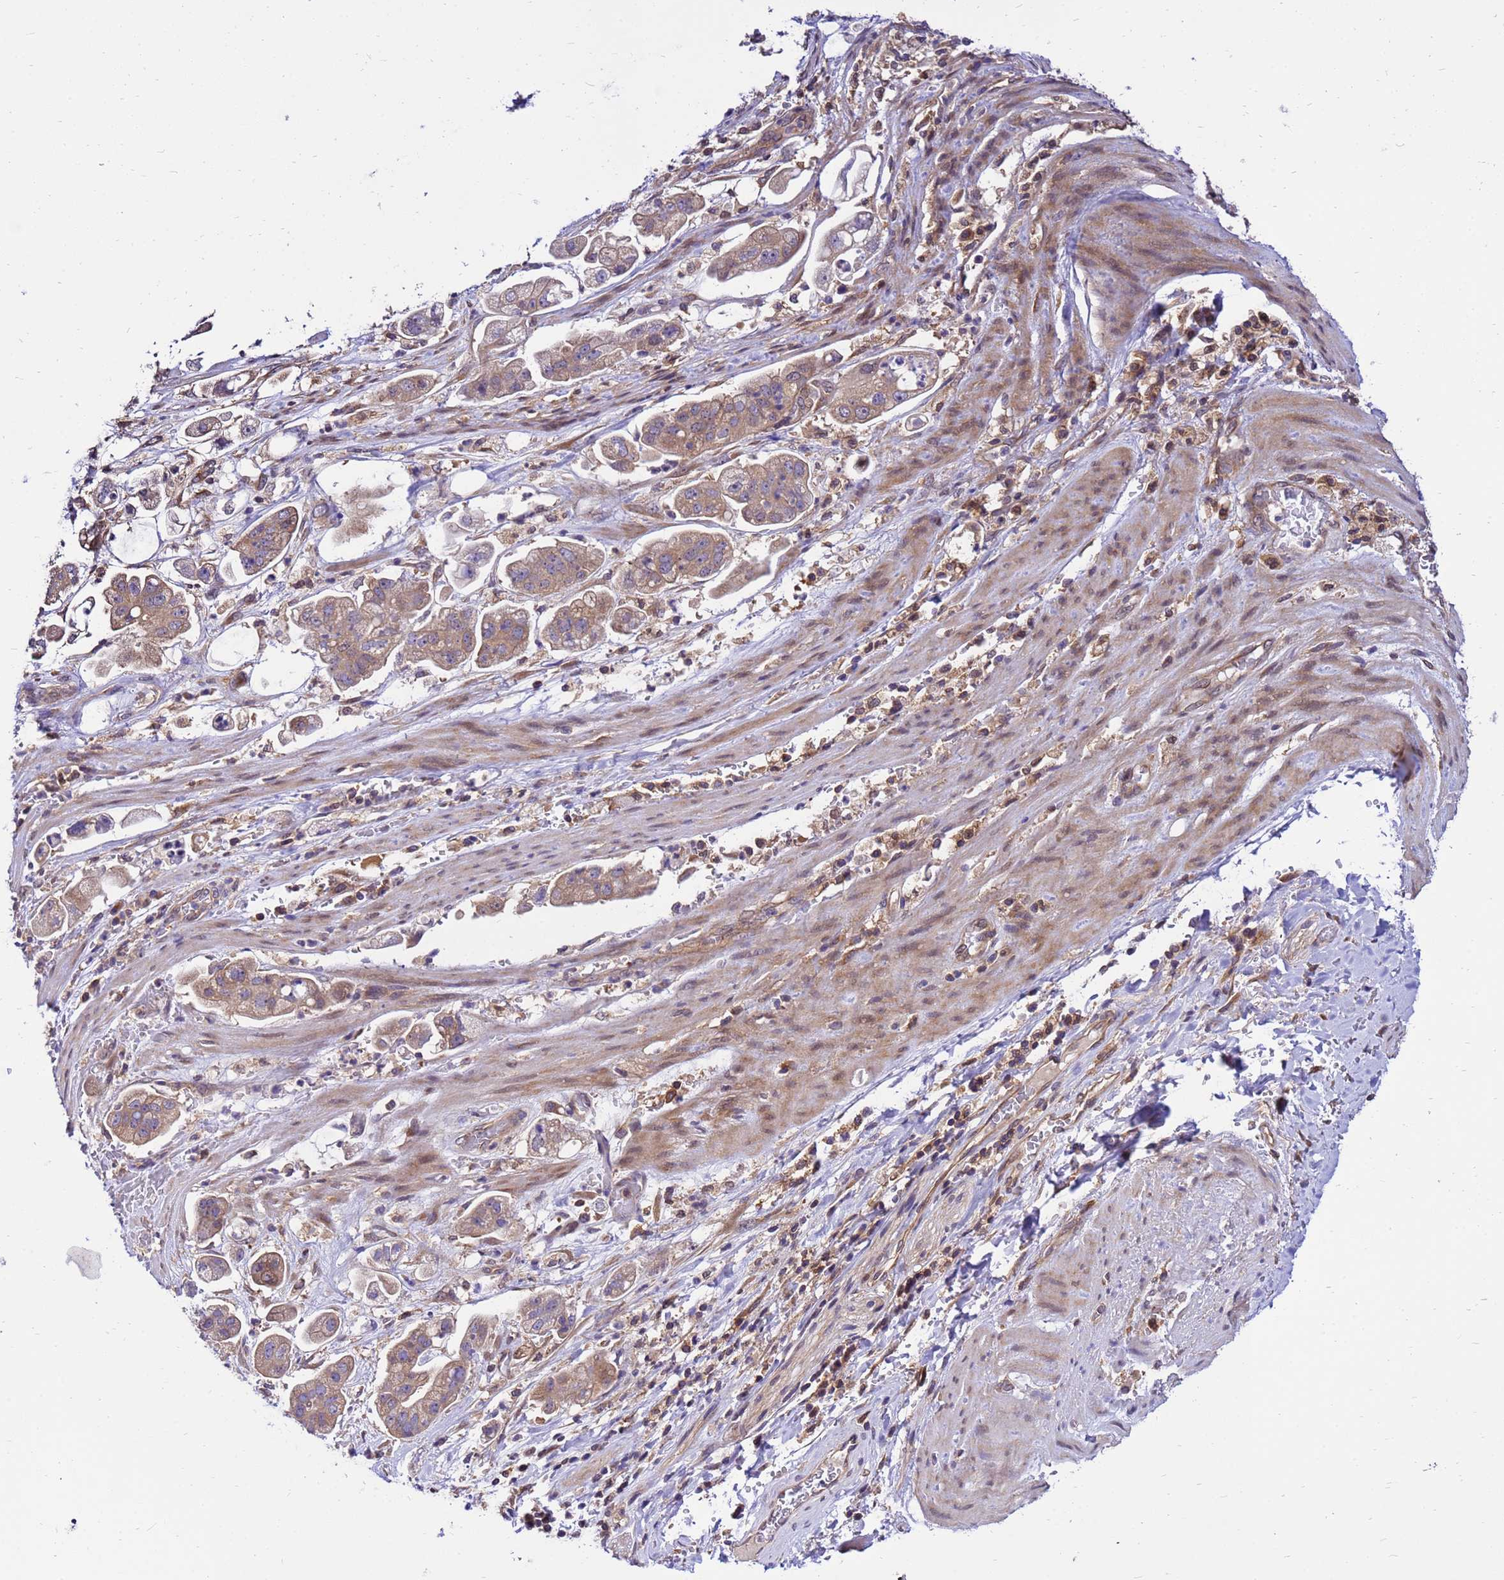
{"staining": {"intensity": "moderate", "quantity": "25%-75%", "location": "cytoplasmic/membranous"}, "tissue": "stomach cancer", "cell_type": "Tumor cells", "image_type": "cancer", "snomed": [{"axis": "morphology", "description": "Adenocarcinoma, NOS"}, {"axis": "topography", "description": "Stomach"}], "caption": "Immunohistochemistry (IHC) histopathology image of stomach cancer (adenocarcinoma) stained for a protein (brown), which displays medium levels of moderate cytoplasmic/membranous expression in approximately 25%-75% of tumor cells.", "gene": "GET3", "patient": {"sex": "male", "age": 62}}